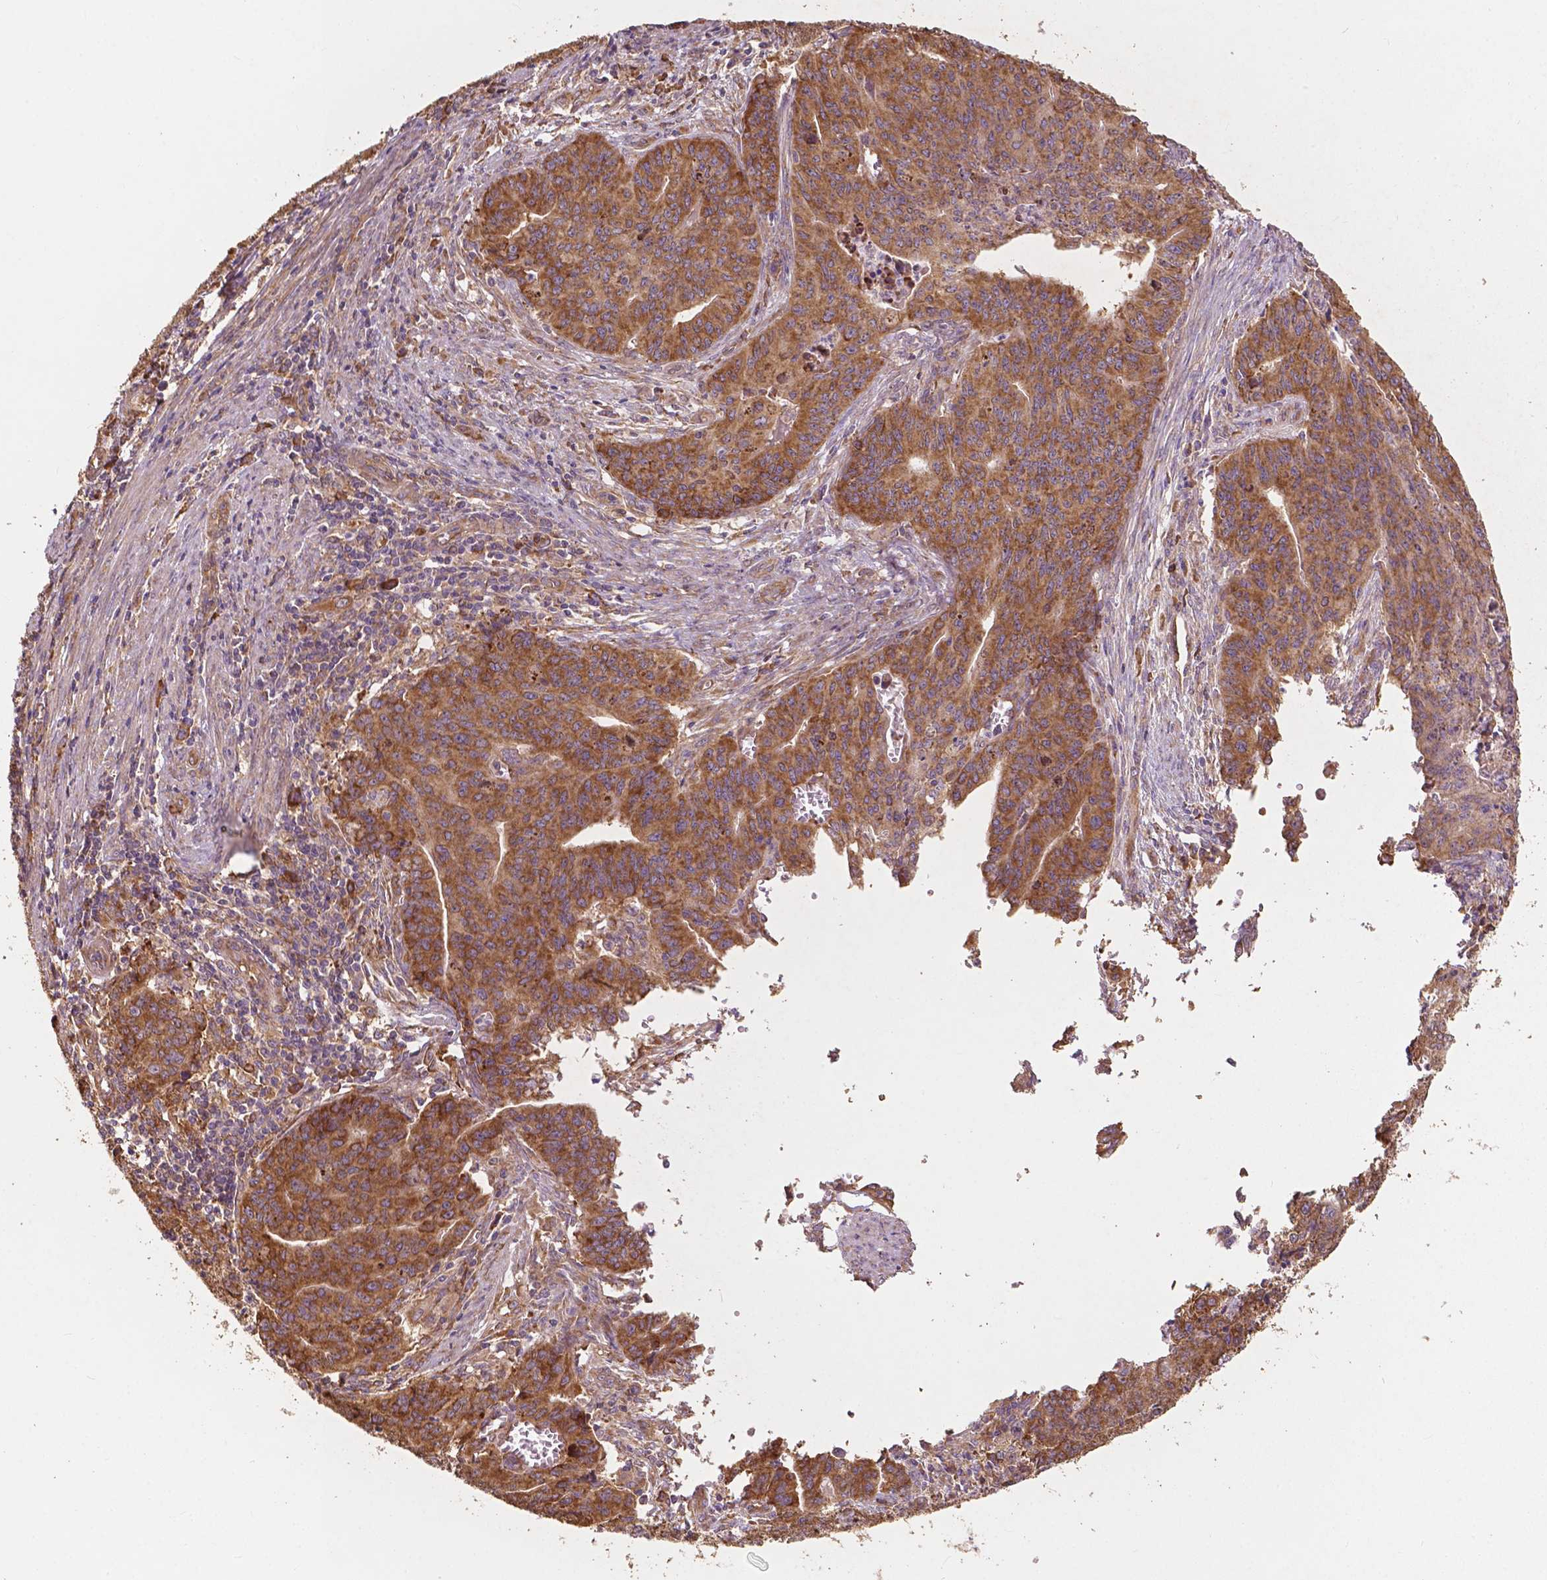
{"staining": {"intensity": "strong", "quantity": ">75%", "location": "cytoplasmic/membranous"}, "tissue": "endometrial cancer", "cell_type": "Tumor cells", "image_type": "cancer", "snomed": [{"axis": "morphology", "description": "Adenocarcinoma, NOS"}, {"axis": "topography", "description": "Endometrium"}], "caption": "Strong cytoplasmic/membranous protein staining is identified in approximately >75% of tumor cells in endometrial cancer. The protein is stained brown, and the nuclei are stained in blue (DAB (3,3'-diaminobenzidine) IHC with brightfield microscopy, high magnification).", "gene": "G3BP1", "patient": {"sex": "female", "age": 59}}